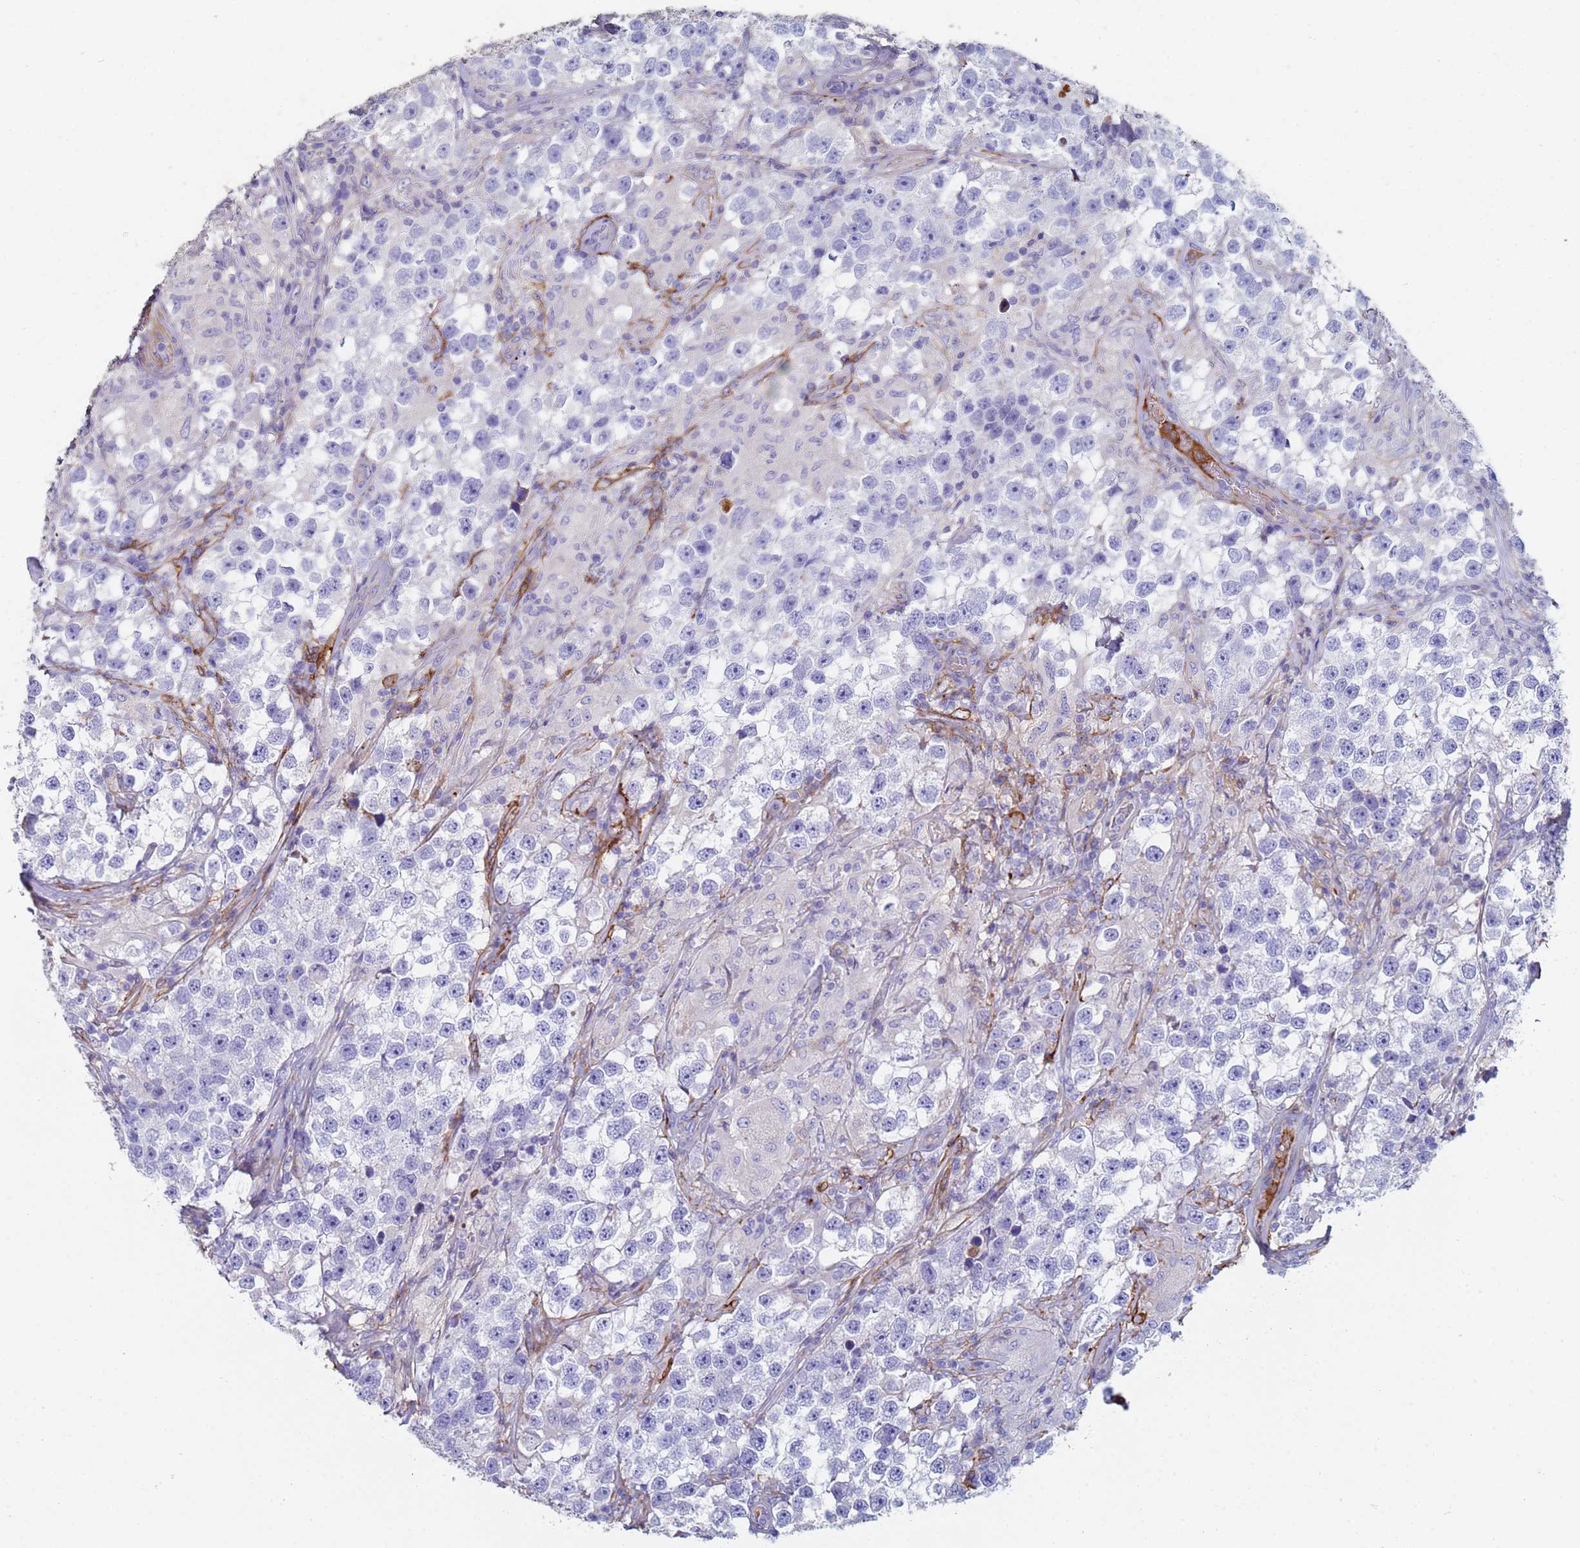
{"staining": {"intensity": "negative", "quantity": "none", "location": "none"}, "tissue": "testis cancer", "cell_type": "Tumor cells", "image_type": "cancer", "snomed": [{"axis": "morphology", "description": "Seminoma, NOS"}, {"axis": "topography", "description": "Testis"}], "caption": "Testis seminoma was stained to show a protein in brown. There is no significant expression in tumor cells. (Stains: DAB (3,3'-diaminobenzidine) IHC with hematoxylin counter stain, Microscopy: brightfield microscopy at high magnification).", "gene": "ABCA8", "patient": {"sex": "male", "age": 46}}